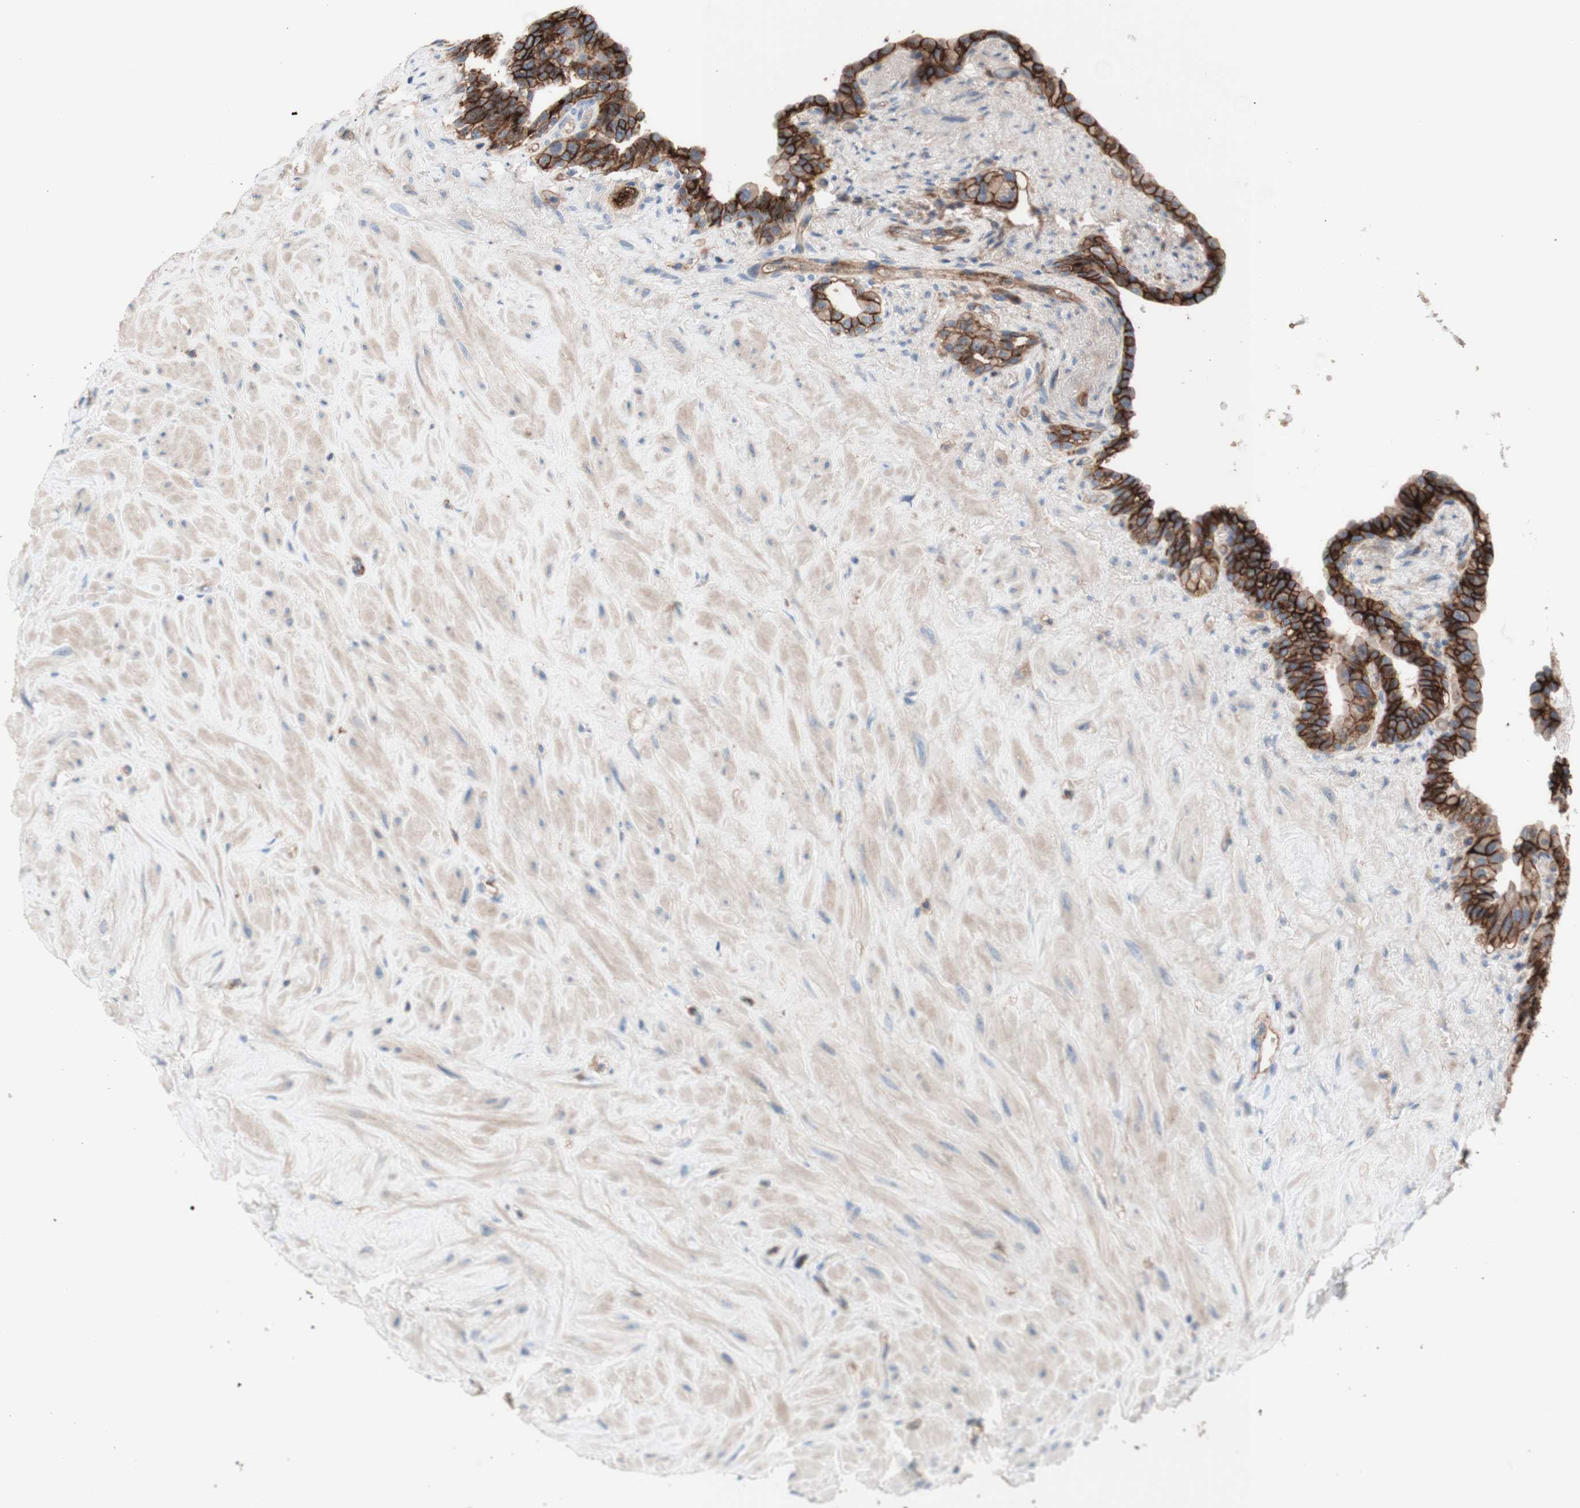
{"staining": {"intensity": "moderate", "quantity": ">75%", "location": "cytoplasmic/membranous"}, "tissue": "seminal vesicle", "cell_type": "Glandular cells", "image_type": "normal", "snomed": [{"axis": "morphology", "description": "Normal tissue, NOS"}, {"axis": "topography", "description": "Seminal veicle"}], "caption": "Moderate cytoplasmic/membranous expression is identified in about >75% of glandular cells in unremarkable seminal vesicle. (DAB (3,3'-diaminobenzidine) IHC with brightfield microscopy, high magnification).", "gene": "CD46", "patient": {"sex": "male", "age": 63}}